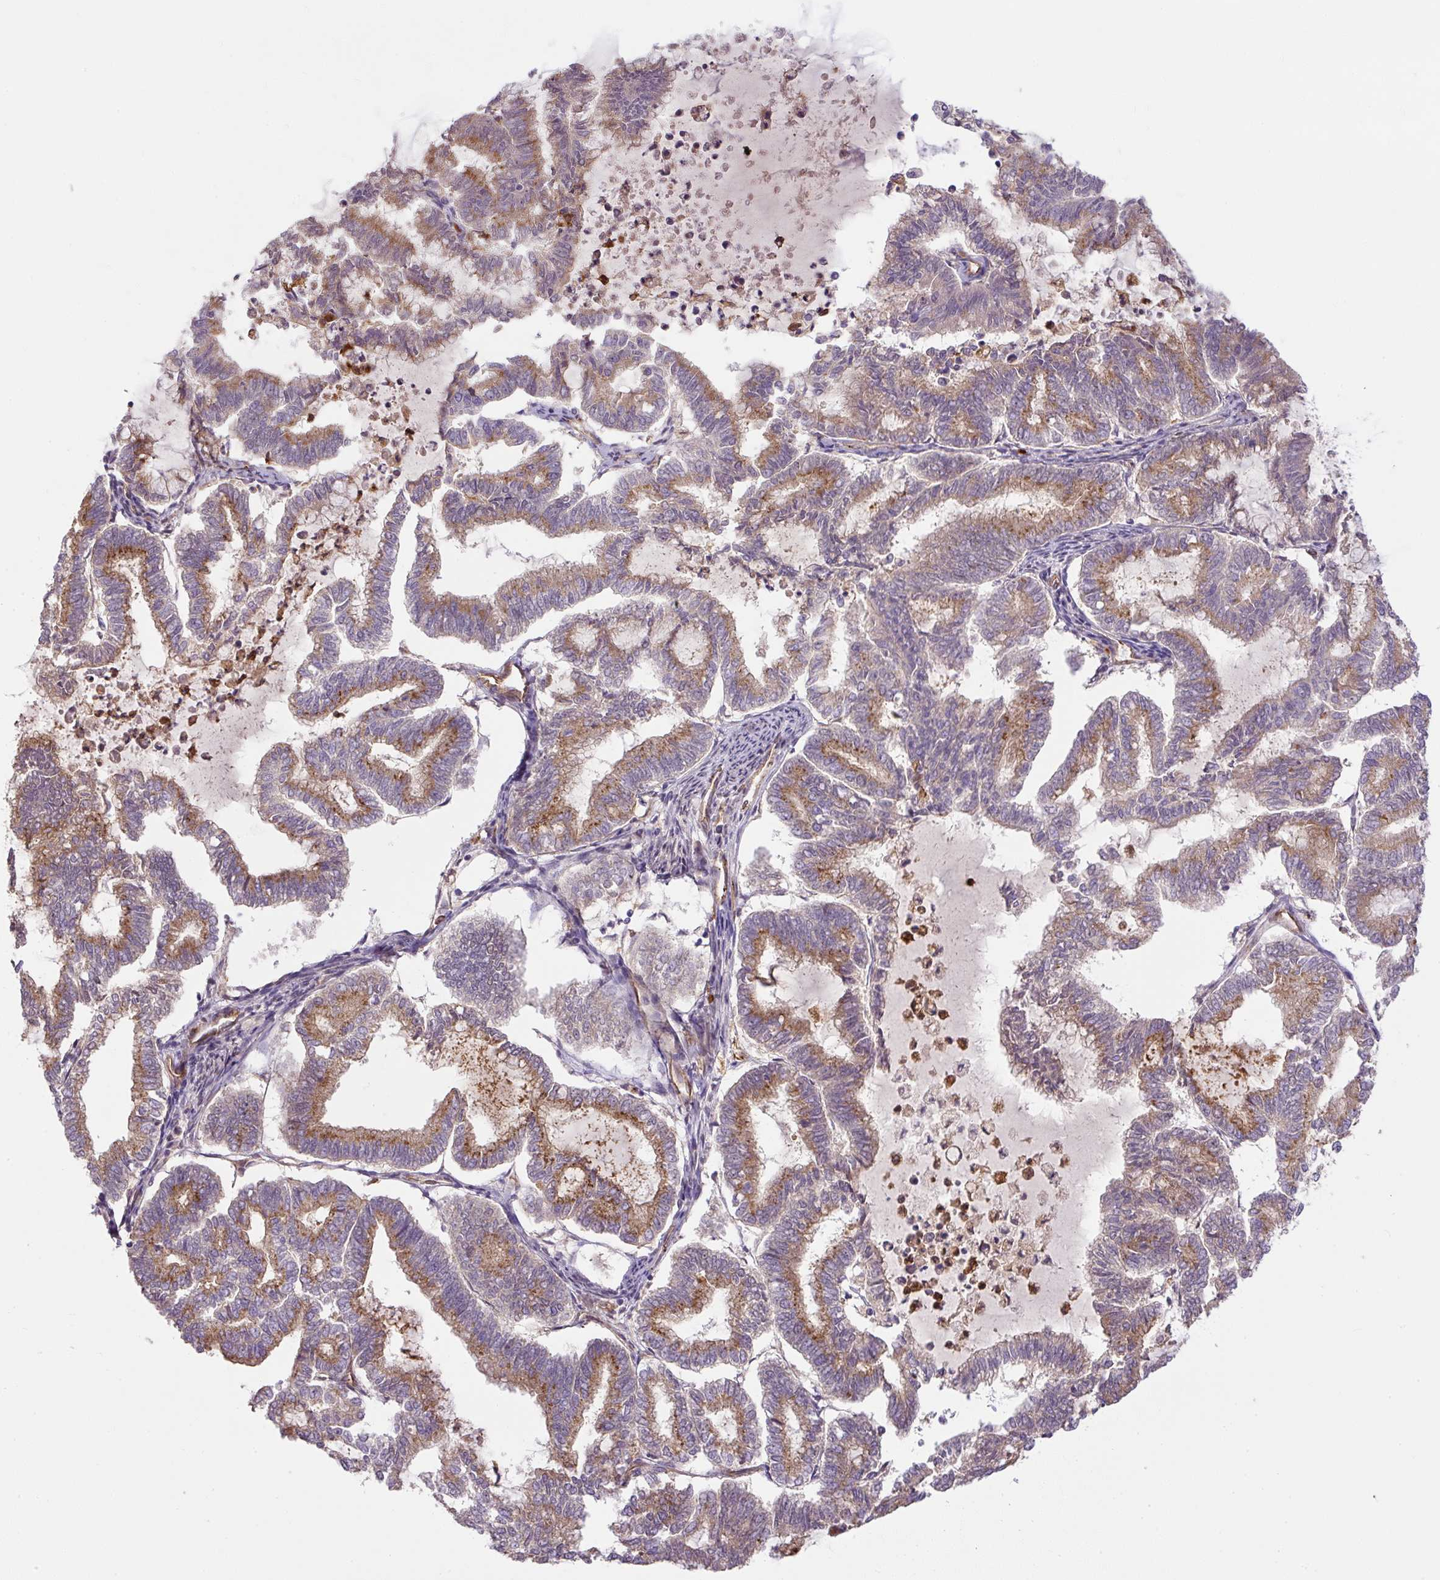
{"staining": {"intensity": "moderate", "quantity": "25%-75%", "location": "cytoplasmic/membranous"}, "tissue": "endometrial cancer", "cell_type": "Tumor cells", "image_type": "cancer", "snomed": [{"axis": "morphology", "description": "Adenocarcinoma, NOS"}, {"axis": "topography", "description": "Endometrium"}], "caption": "The photomicrograph reveals immunohistochemical staining of endometrial adenocarcinoma. There is moderate cytoplasmic/membranous expression is present in about 25%-75% of tumor cells.", "gene": "B3GALT5", "patient": {"sex": "female", "age": 79}}